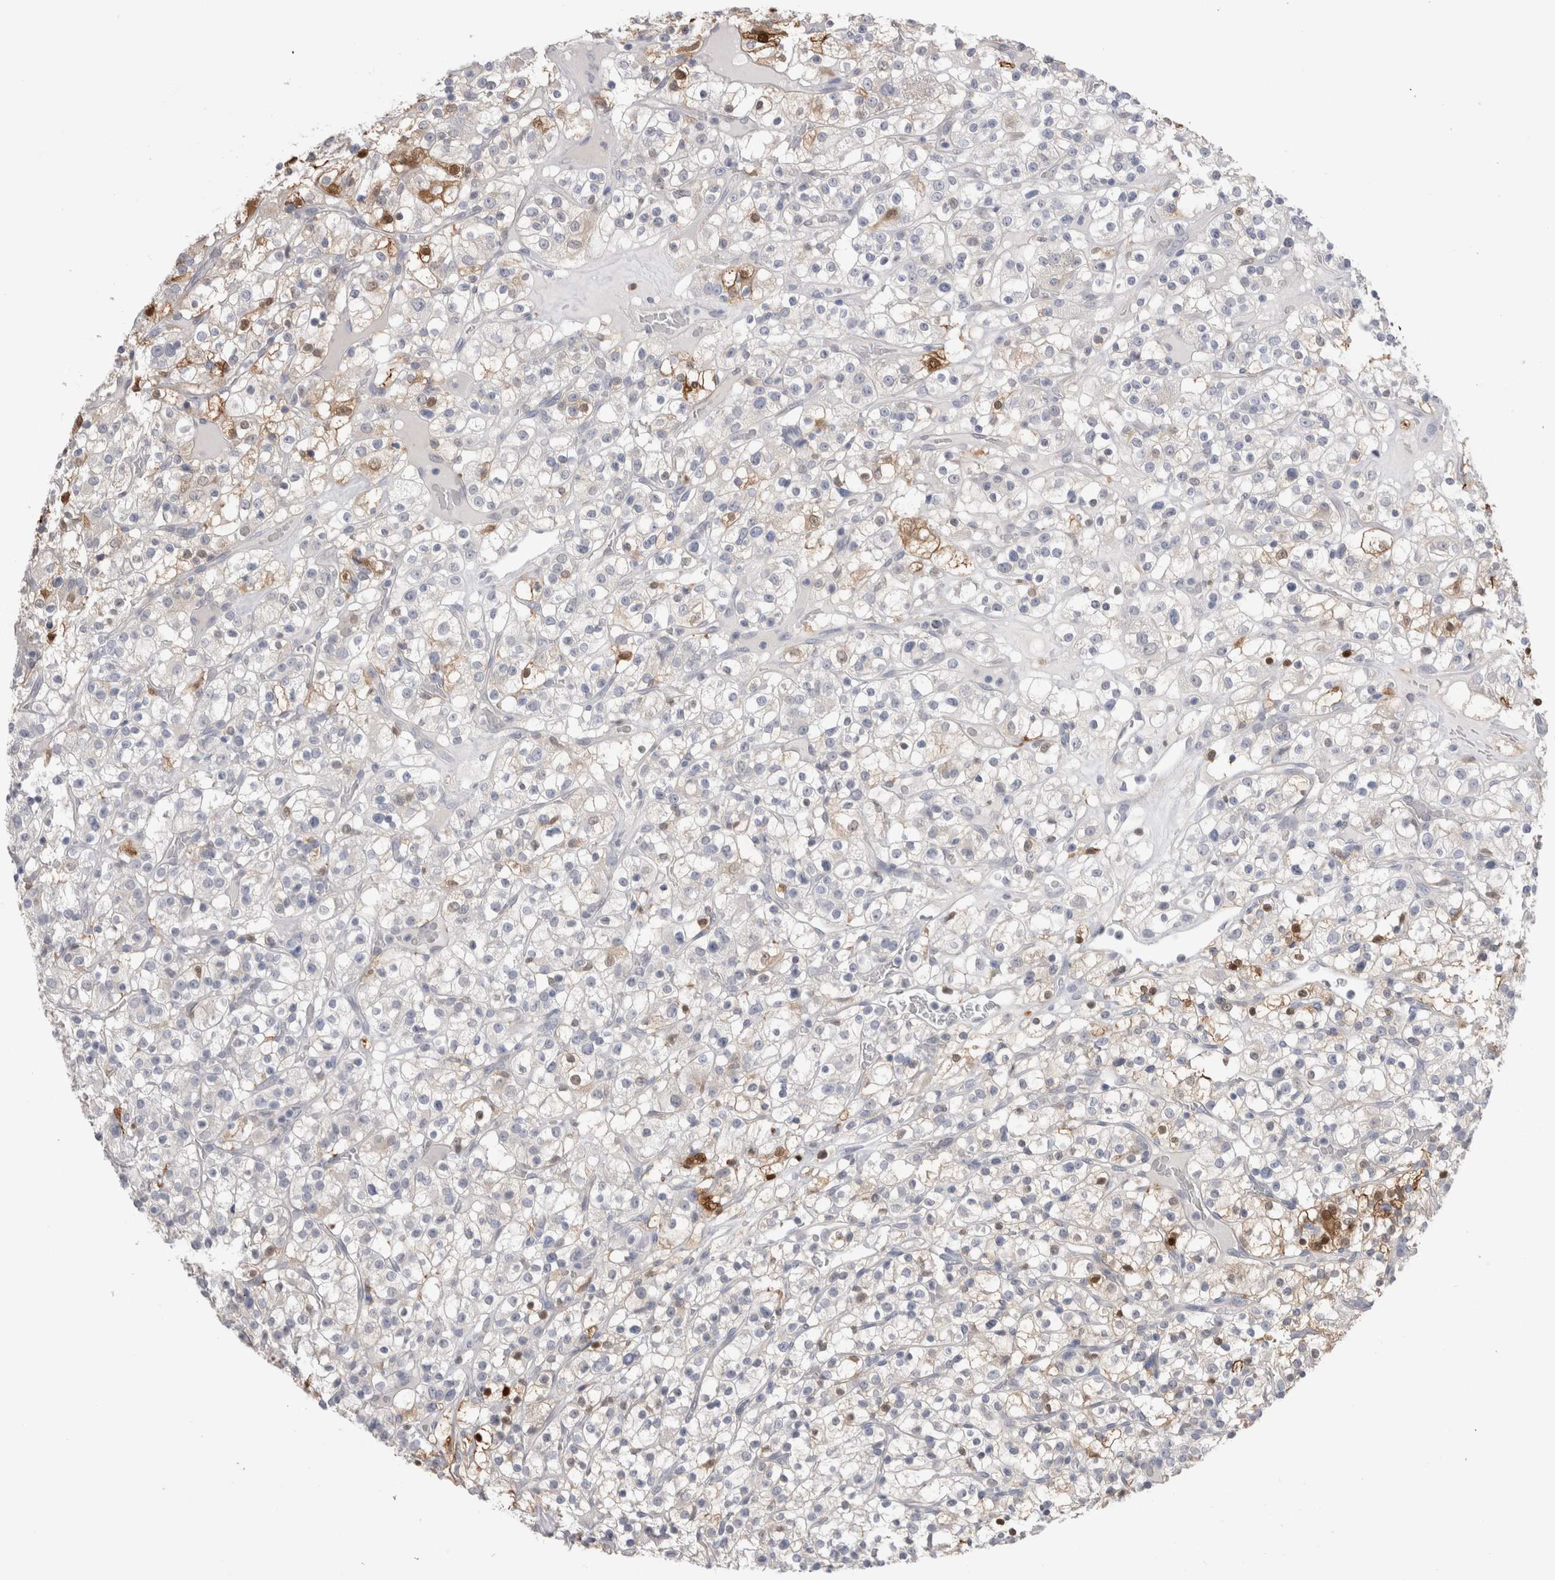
{"staining": {"intensity": "strong", "quantity": "<25%", "location": "cytoplasmic/membranous,nuclear"}, "tissue": "renal cancer", "cell_type": "Tumor cells", "image_type": "cancer", "snomed": [{"axis": "morphology", "description": "Normal tissue, NOS"}, {"axis": "morphology", "description": "Adenocarcinoma, NOS"}, {"axis": "topography", "description": "Kidney"}], "caption": "Brown immunohistochemical staining in renal adenocarcinoma displays strong cytoplasmic/membranous and nuclear staining in approximately <25% of tumor cells.", "gene": "SUCNR1", "patient": {"sex": "female", "age": 72}}